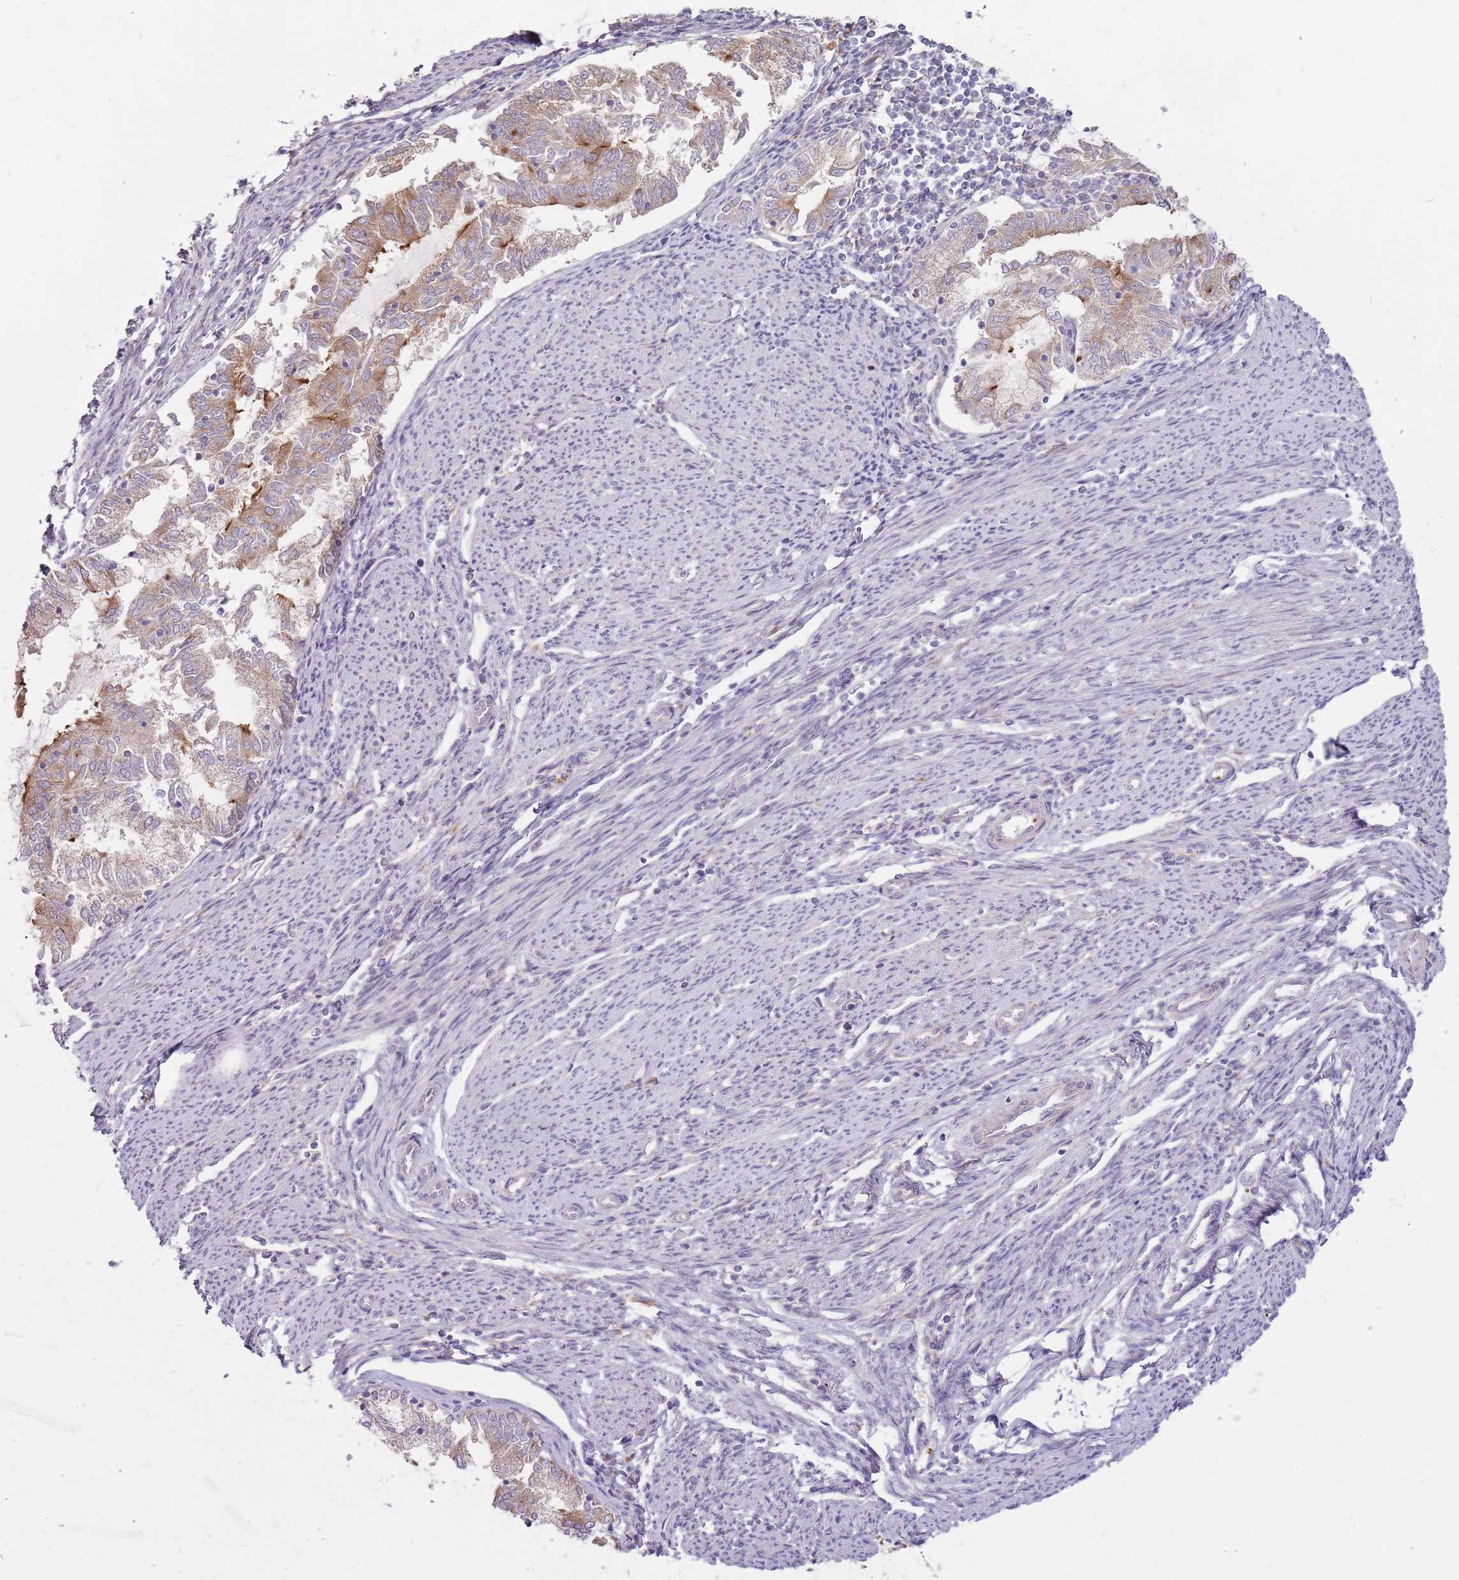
{"staining": {"intensity": "weak", "quantity": "25%-75%", "location": "cytoplasmic/membranous"}, "tissue": "endometrial cancer", "cell_type": "Tumor cells", "image_type": "cancer", "snomed": [{"axis": "morphology", "description": "Adenocarcinoma, NOS"}, {"axis": "topography", "description": "Endometrium"}], "caption": "Endometrial cancer (adenocarcinoma) stained with immunohistochemistry (IHC) shows weak cytoplasmic/membranous expression in approximately 25%-75% of tumor cells.", "gene": "EMC1", "patient": {"sex": "female", "age": 79}}